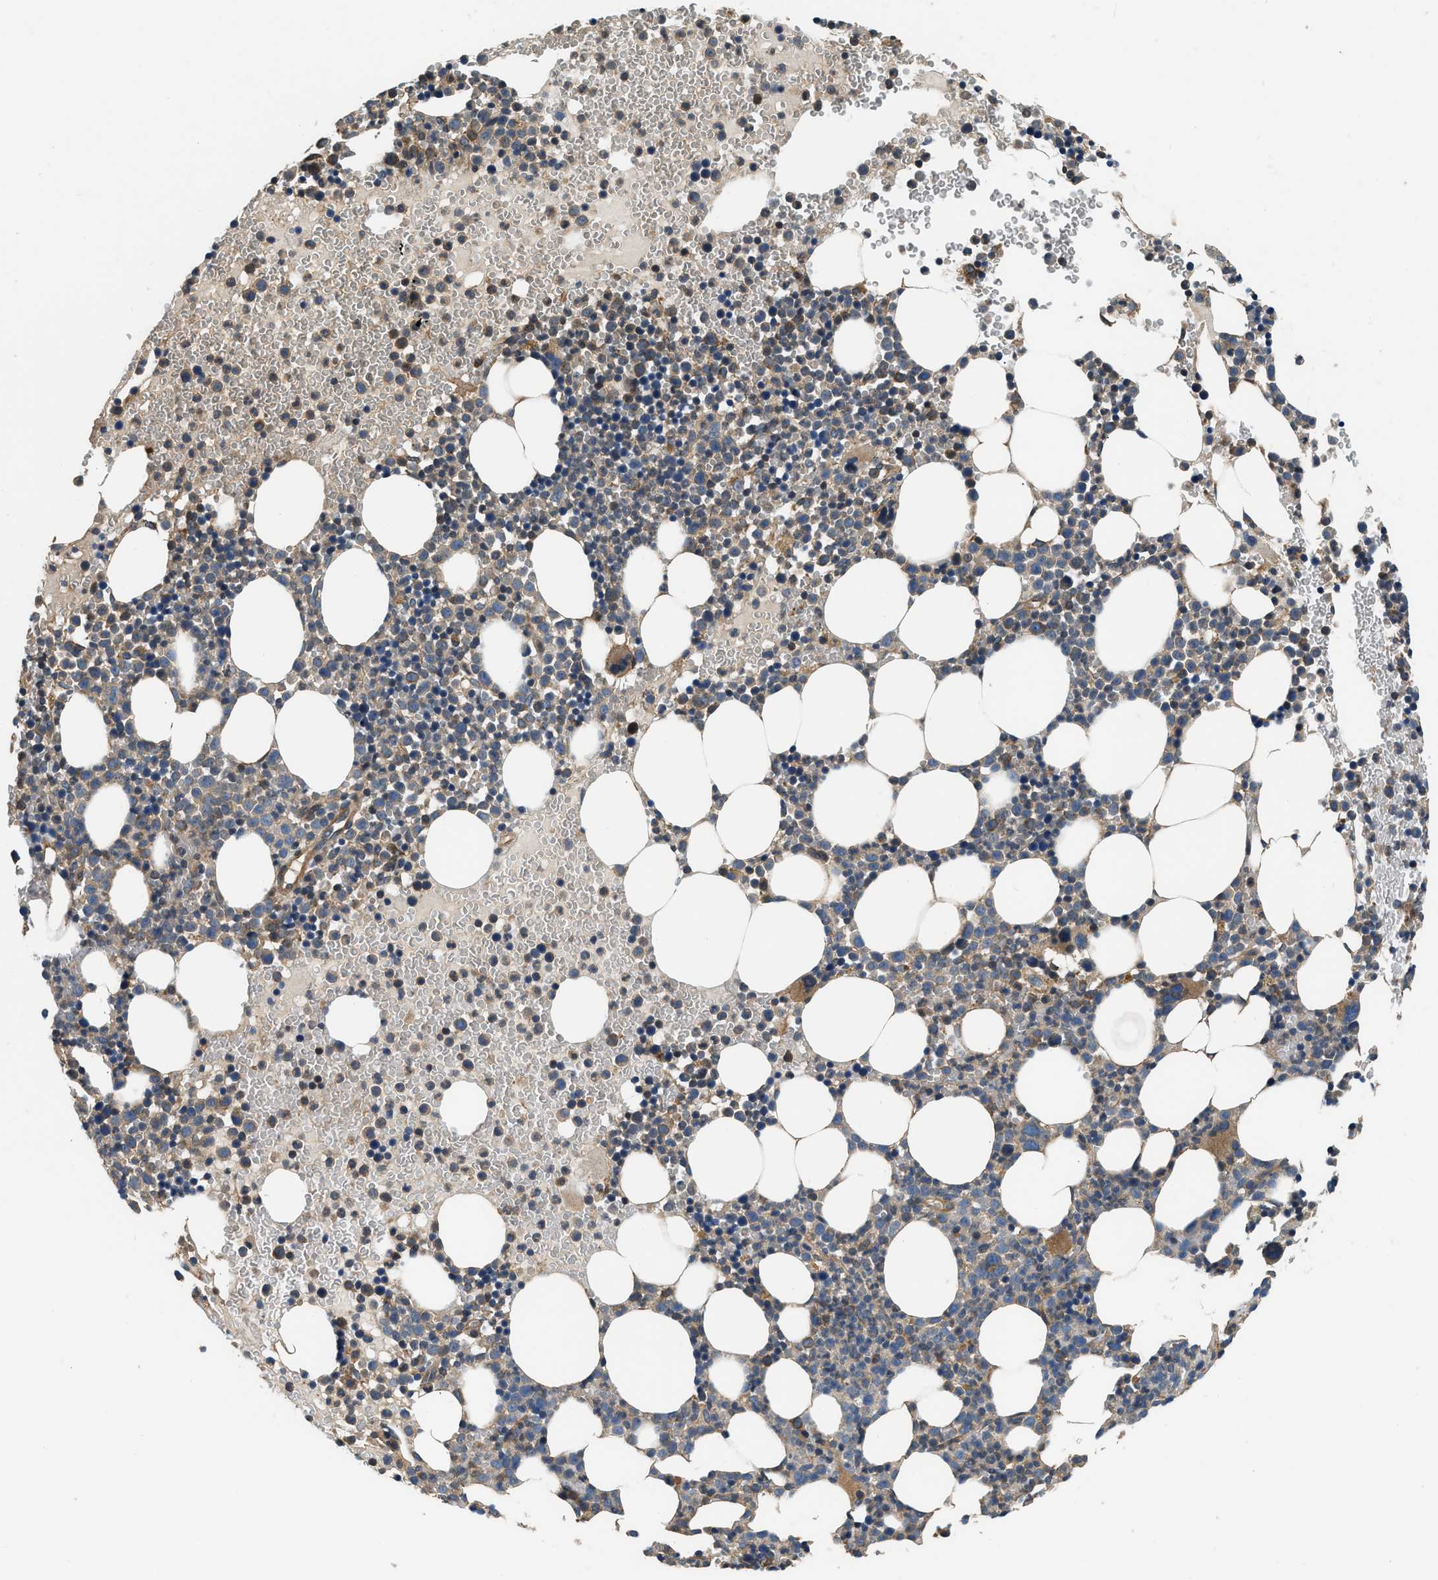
{"staining": {"intensity": "moderate", "quantity": "25%-75%", "location": "cytoplasmic/membranous"}, "tissue": "bone marrow", "cell_type": "Hematopoietic cells", "image_type": "normal", "snomed": [{"axis": "morphology", "description": "Normal tissue, NOS"}, {"axis": "morphology", "description": "Inflammation, NOS"}, {"axis": "topography", "description": "Bone marrow"}], "caption": "The photomicrograph demonstrates a brown stain indicating the presence of a protein in the cytoplasmic/membranous of hematopoietic cells in bone marrow. (DAB (3,3'-diaminobenzidine) IHC, brown staining for protein, blue staining for nuclei).", "gene": "IL3RA", "patient": {"sex": "female", "age": 67}}